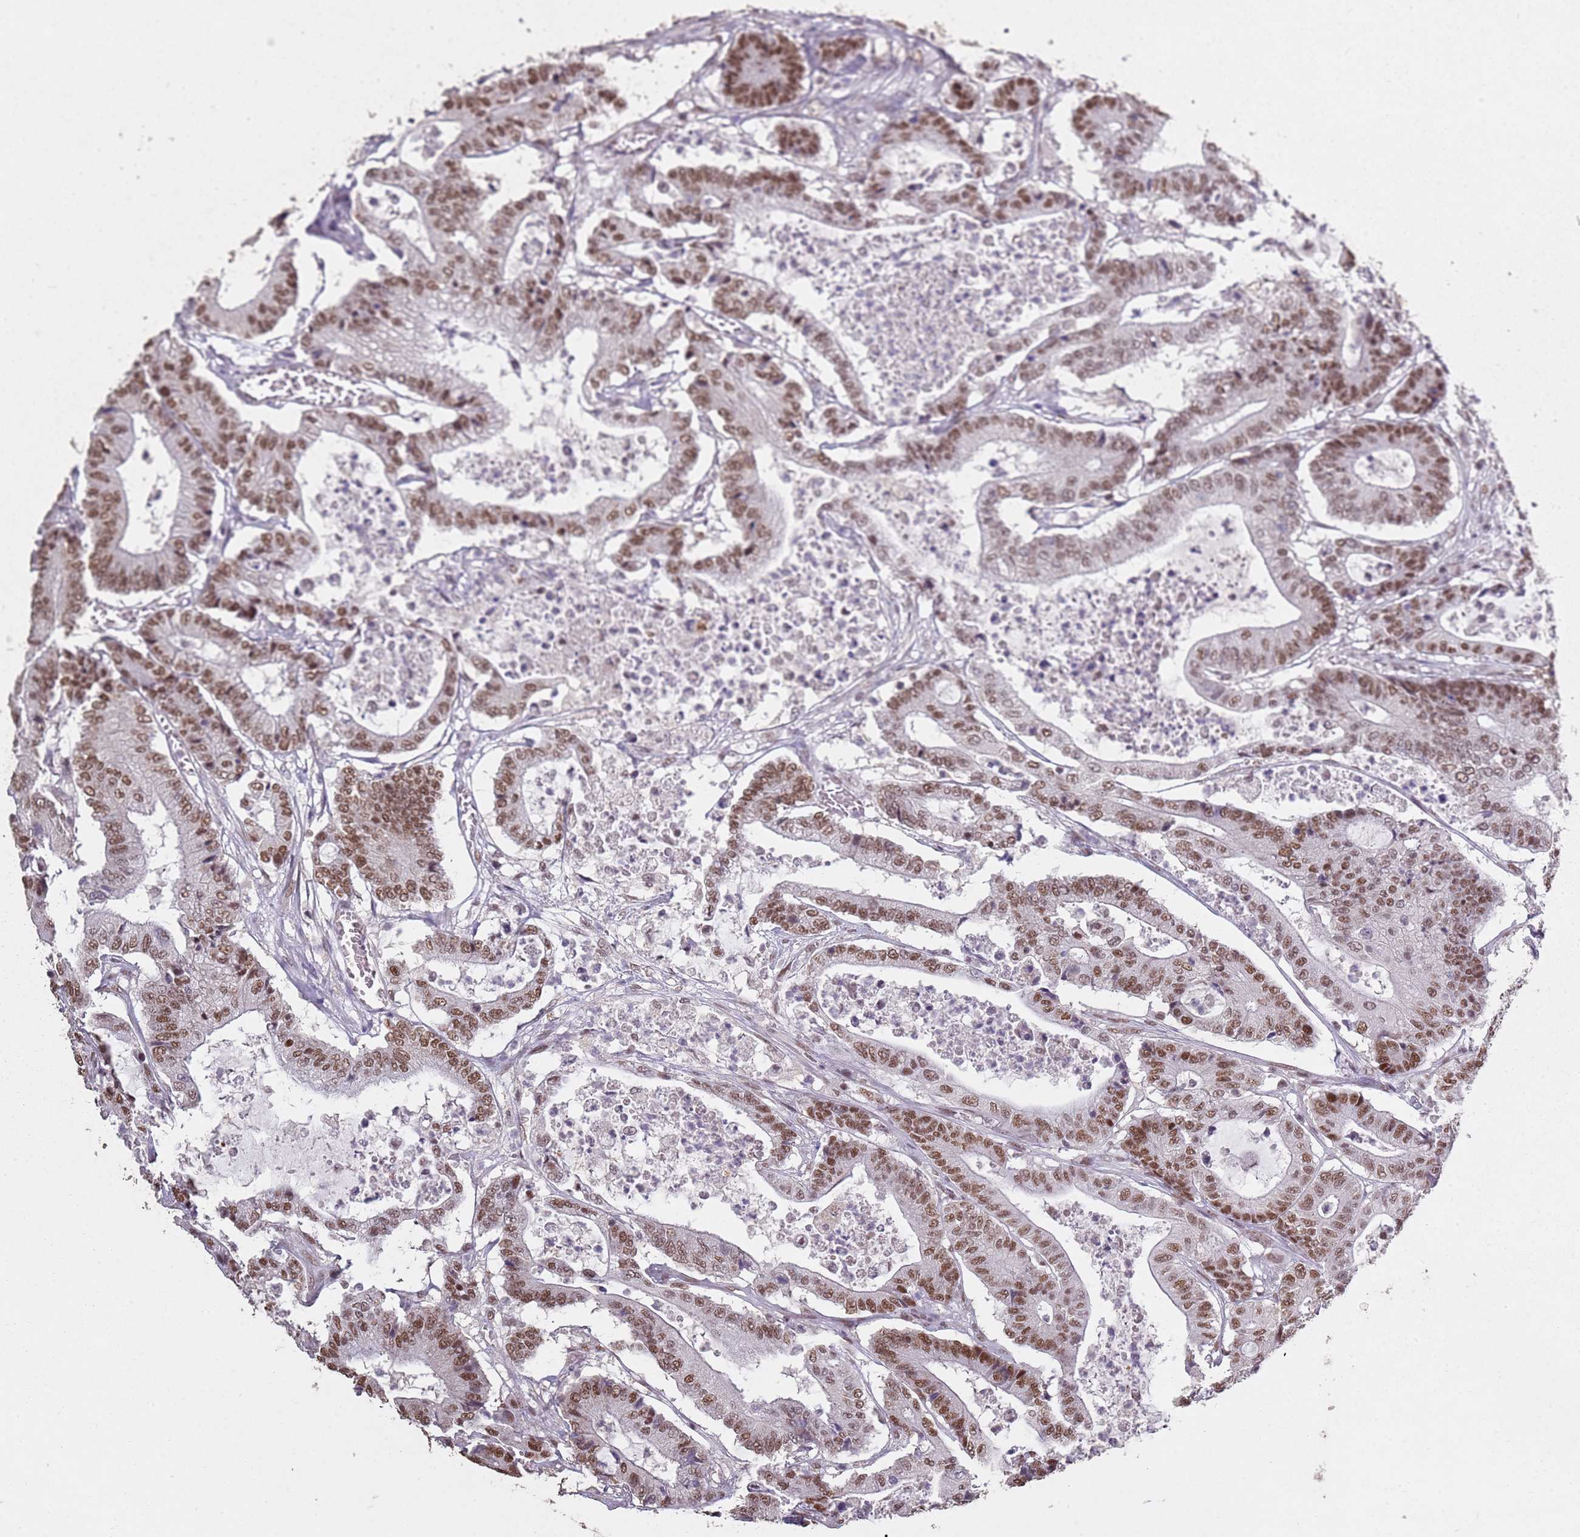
{"staining": {"intensity": "moderate", "quantity": ">75%", "location": "nuclear"}, "tissue": "colorectal cancer", "cell_type": "Tumor cells", "image_type": "cancer", "snomed": [{"axis": "morphology", "description": "Adenocarcinoma, NOS"}, {"axis": "topography", "description": "Colon"}], "caption": "Approximately >75% of tumor cells in colorectal cancer (adenocarcinoma) demonstrate moderate nuclear protein positivity as visualized by brown immunohistochemical staining.", "gene": "ARL14EP", "patient": {"sex": "female", "age": 84}}